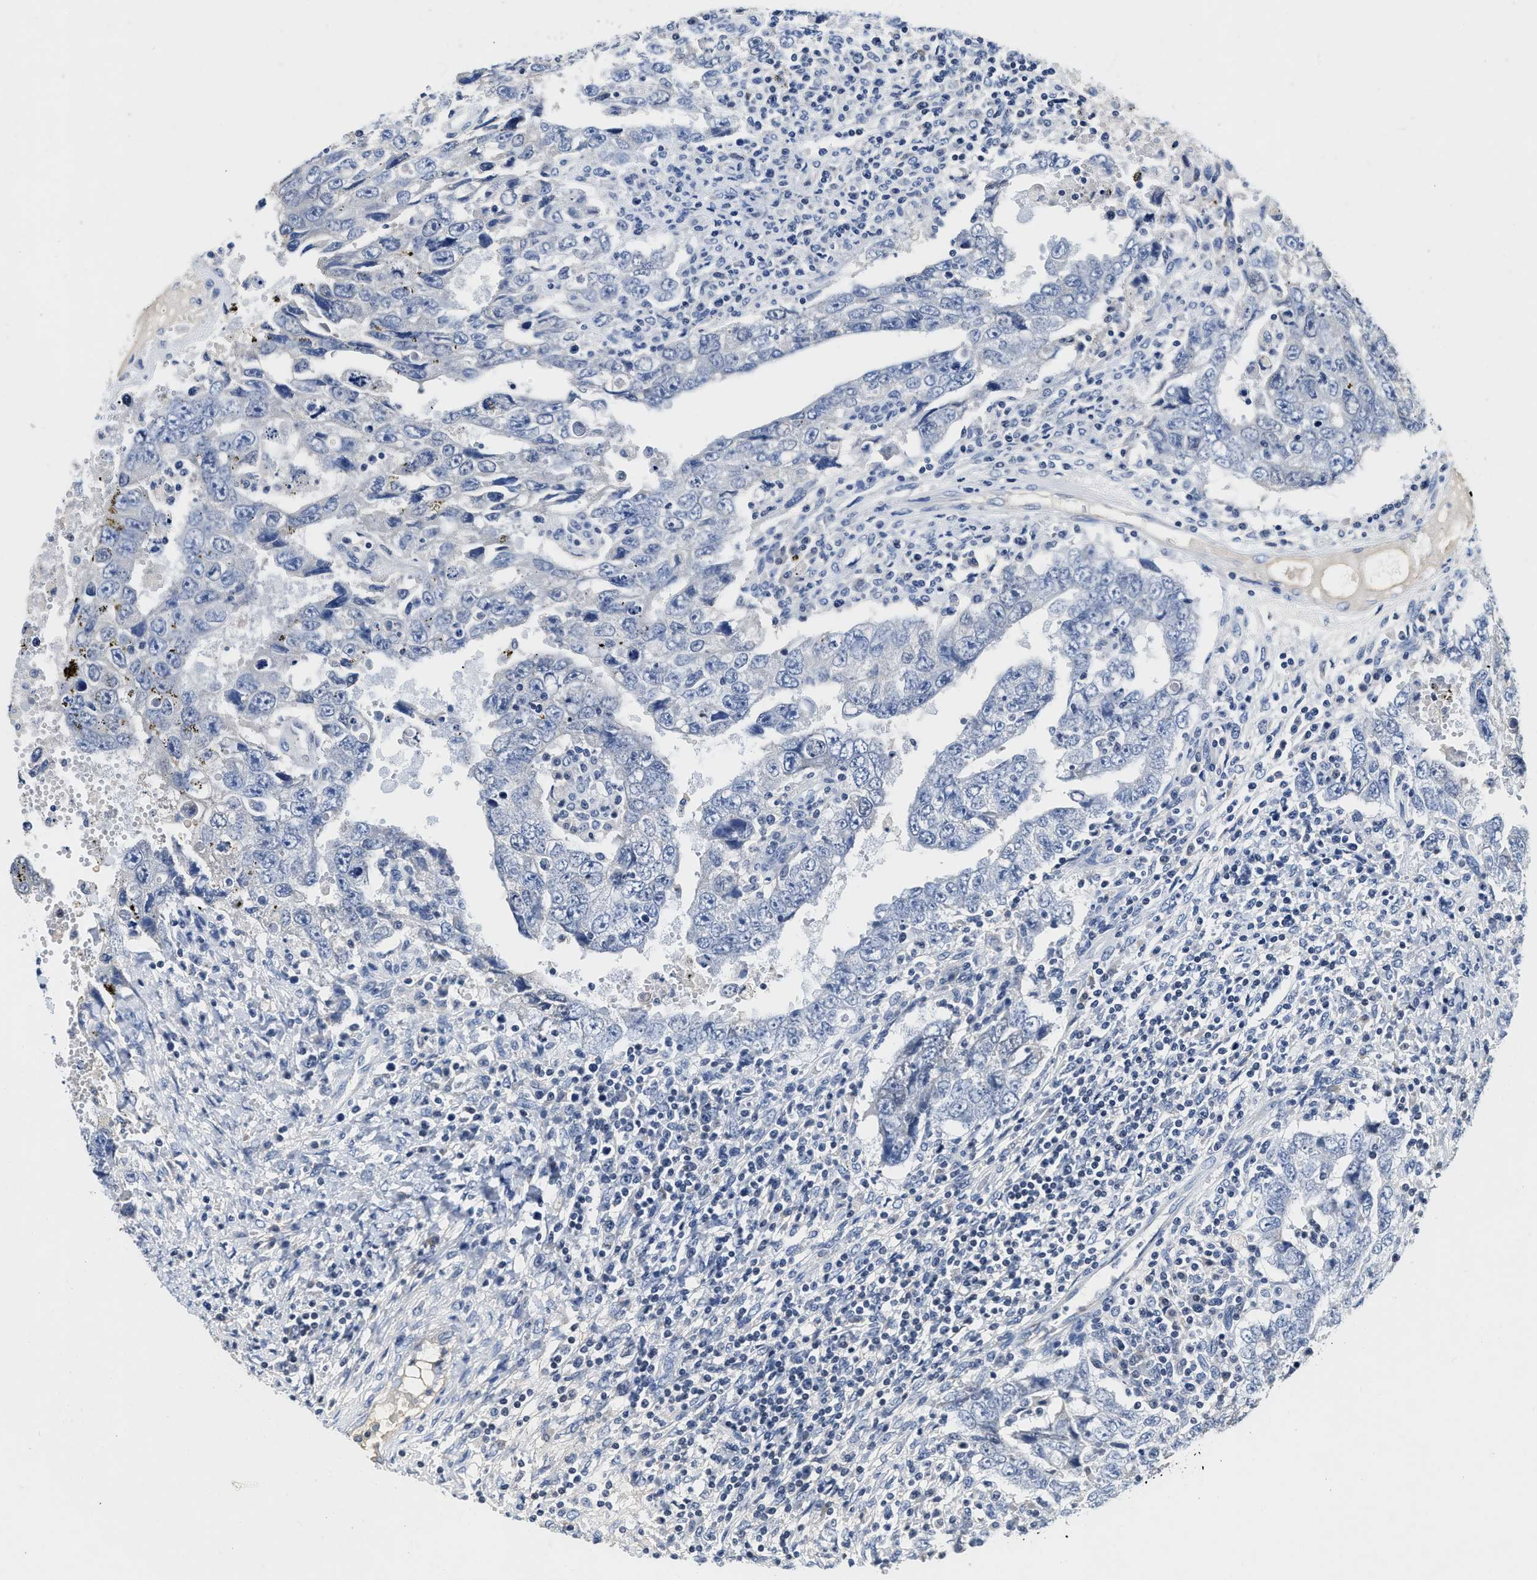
{"staining": {"intensity": "negative", "quantity": "none", "location": "none"}, "tissue": "testis cancer", "cell_type": "Tumor cells", "image_type": "cancer", "snomed": [{"axis": "morphology", "description": "Carcinoma, Embryonal, NOS"}, {"axis": "topography", "description": "Testis"}], "caption": "Tumor cells are negative for protein expression in human testis embryonal carcinoma.", "gene": "FBLN2", "patient": {"sex": "male", "age": 26}}